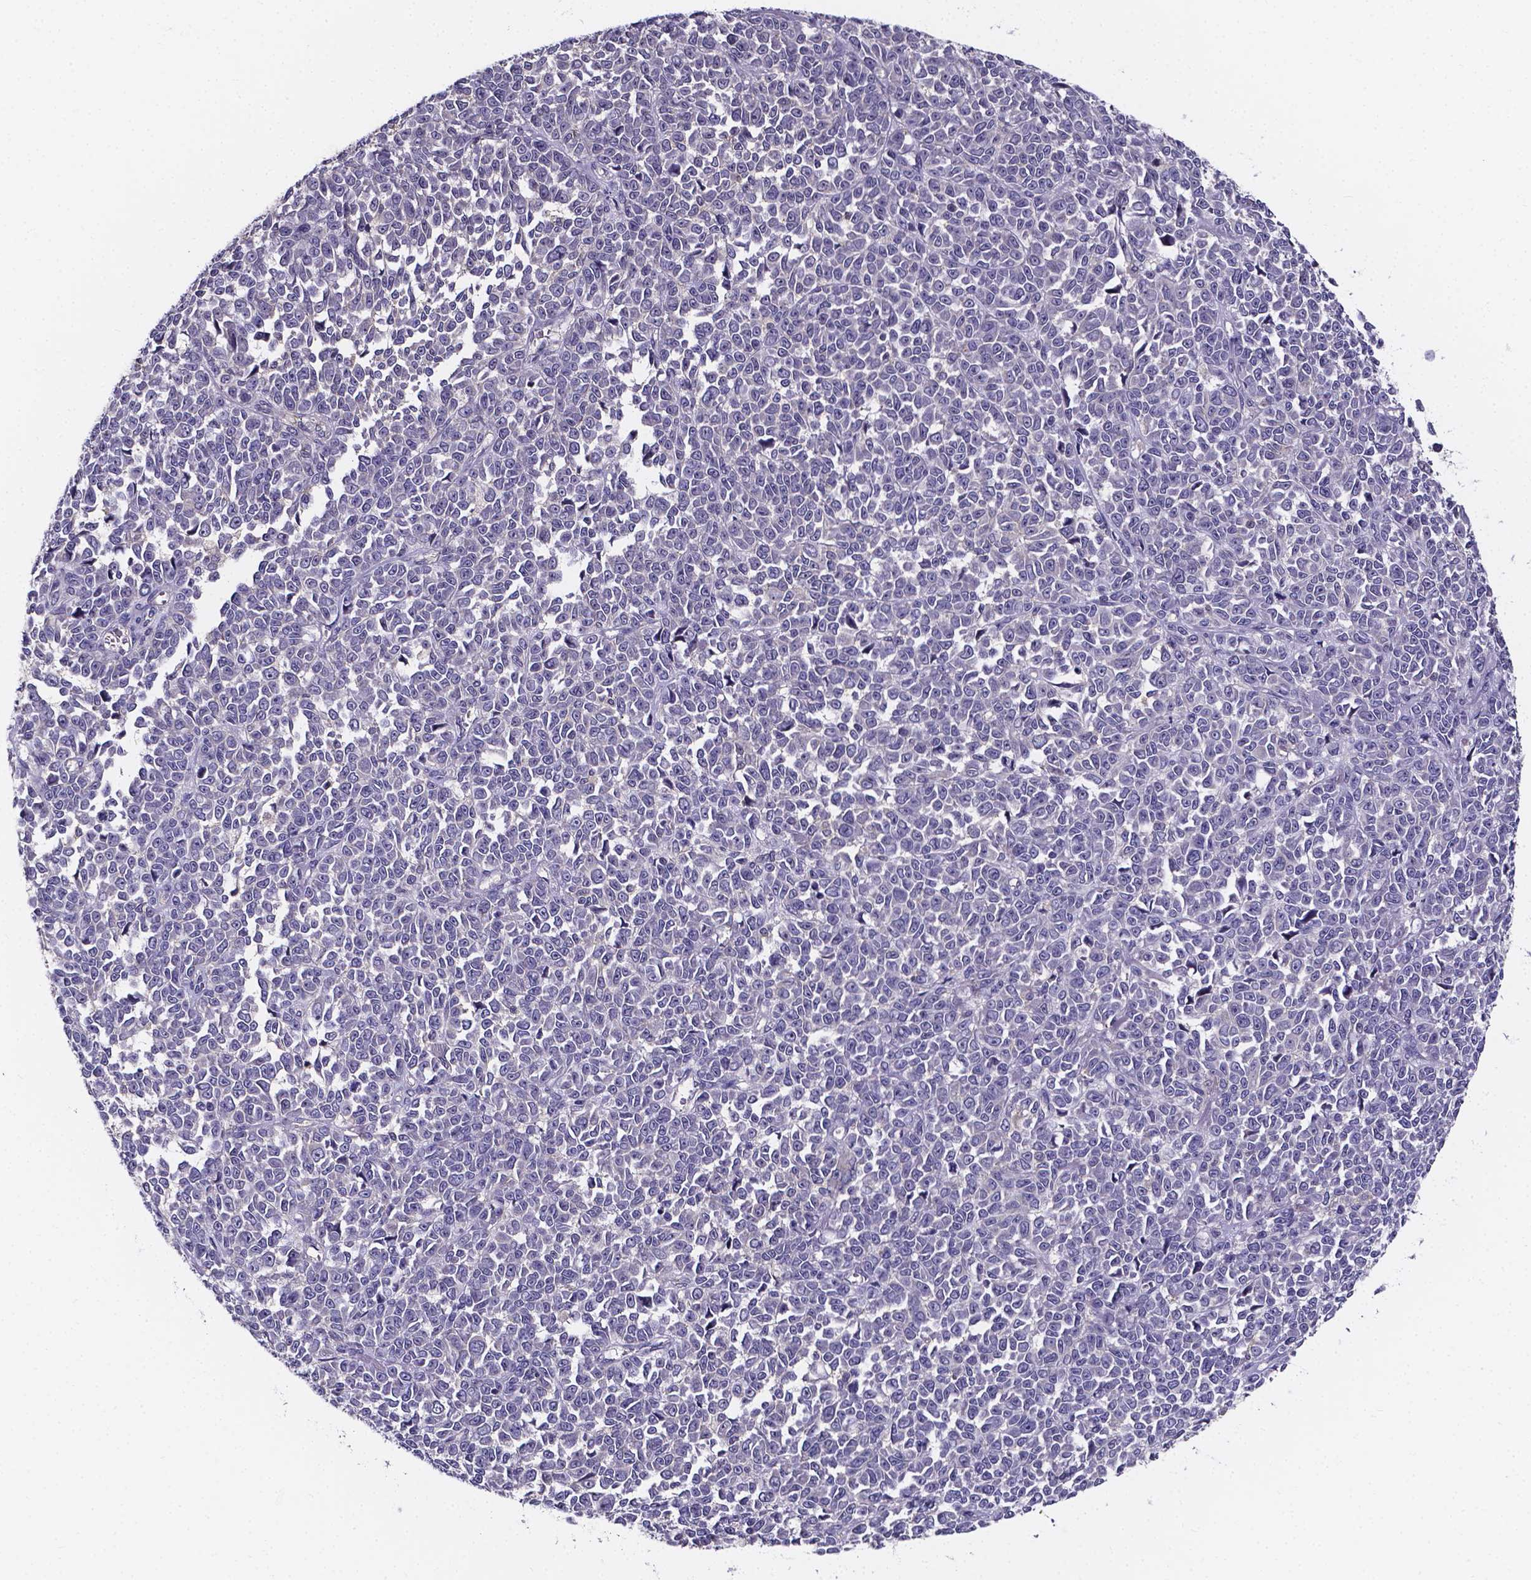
{"staining": {"intensity": "negative", "quantity": "none", "location": "none"}, "tissue": "melanoma", "cell_type": "Tumor cells", "image_type": "cancer", "snomed": [{"axis": "morphology", "description": "Malignant melanoma, NOS"}, {"axis": "topography", "description": "Skin"}], "caption": "Tumor cells show no significant expression in melanoma. (Stains: DAB IHC with hematoxylin counter stain, Microscopy: brightfield microscopy at high magnification).", "gene": "SPOCD1", "patient": {"sex": "female", "age": 95}}